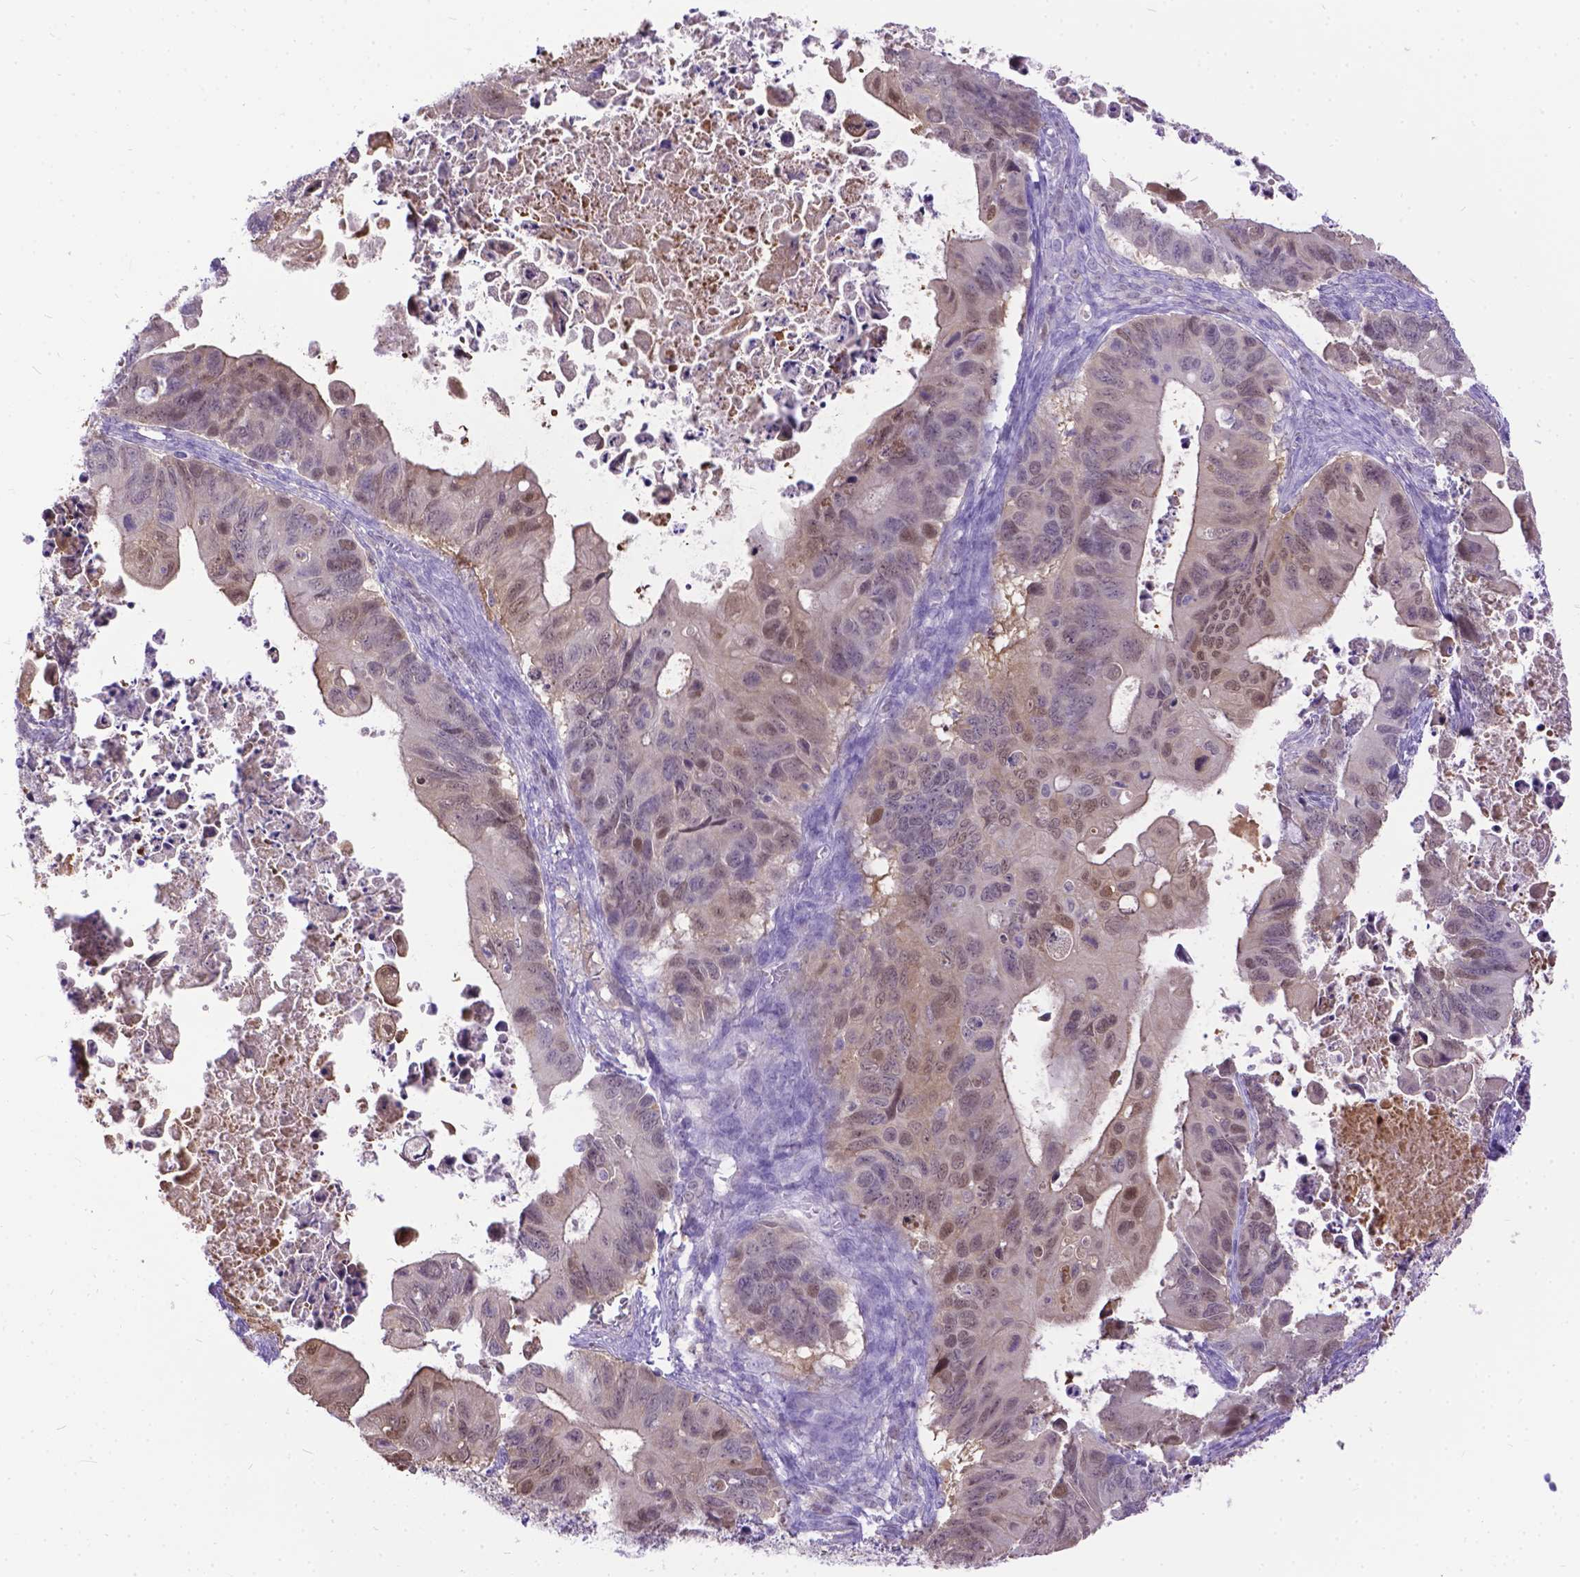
{"staining": {"intensity": "weak", "quantity": ">75%", "location": "cytoplasmic/membranous,nuclear"}, "tissue": "ovarian cancer", "cell_type": "Tumor cells", "image_type": "cancer", "snomed": [{"axis": "morphology", "description": "Cystadenocarcinoma, mucinous, NOS"}, {"axis": "topography", "description": "Ovary"}], "caption": "An immunohistochemistry micrograph of tumor tissue is shown. Protein staining in brown highlights weak cytoplasmic/membranous and nuclear positivity in ovarian mucinous cystadenocarcinoma within tumor cells.", "gene": "TMEM169", "patient": {"sex": "female", "age": 64}}